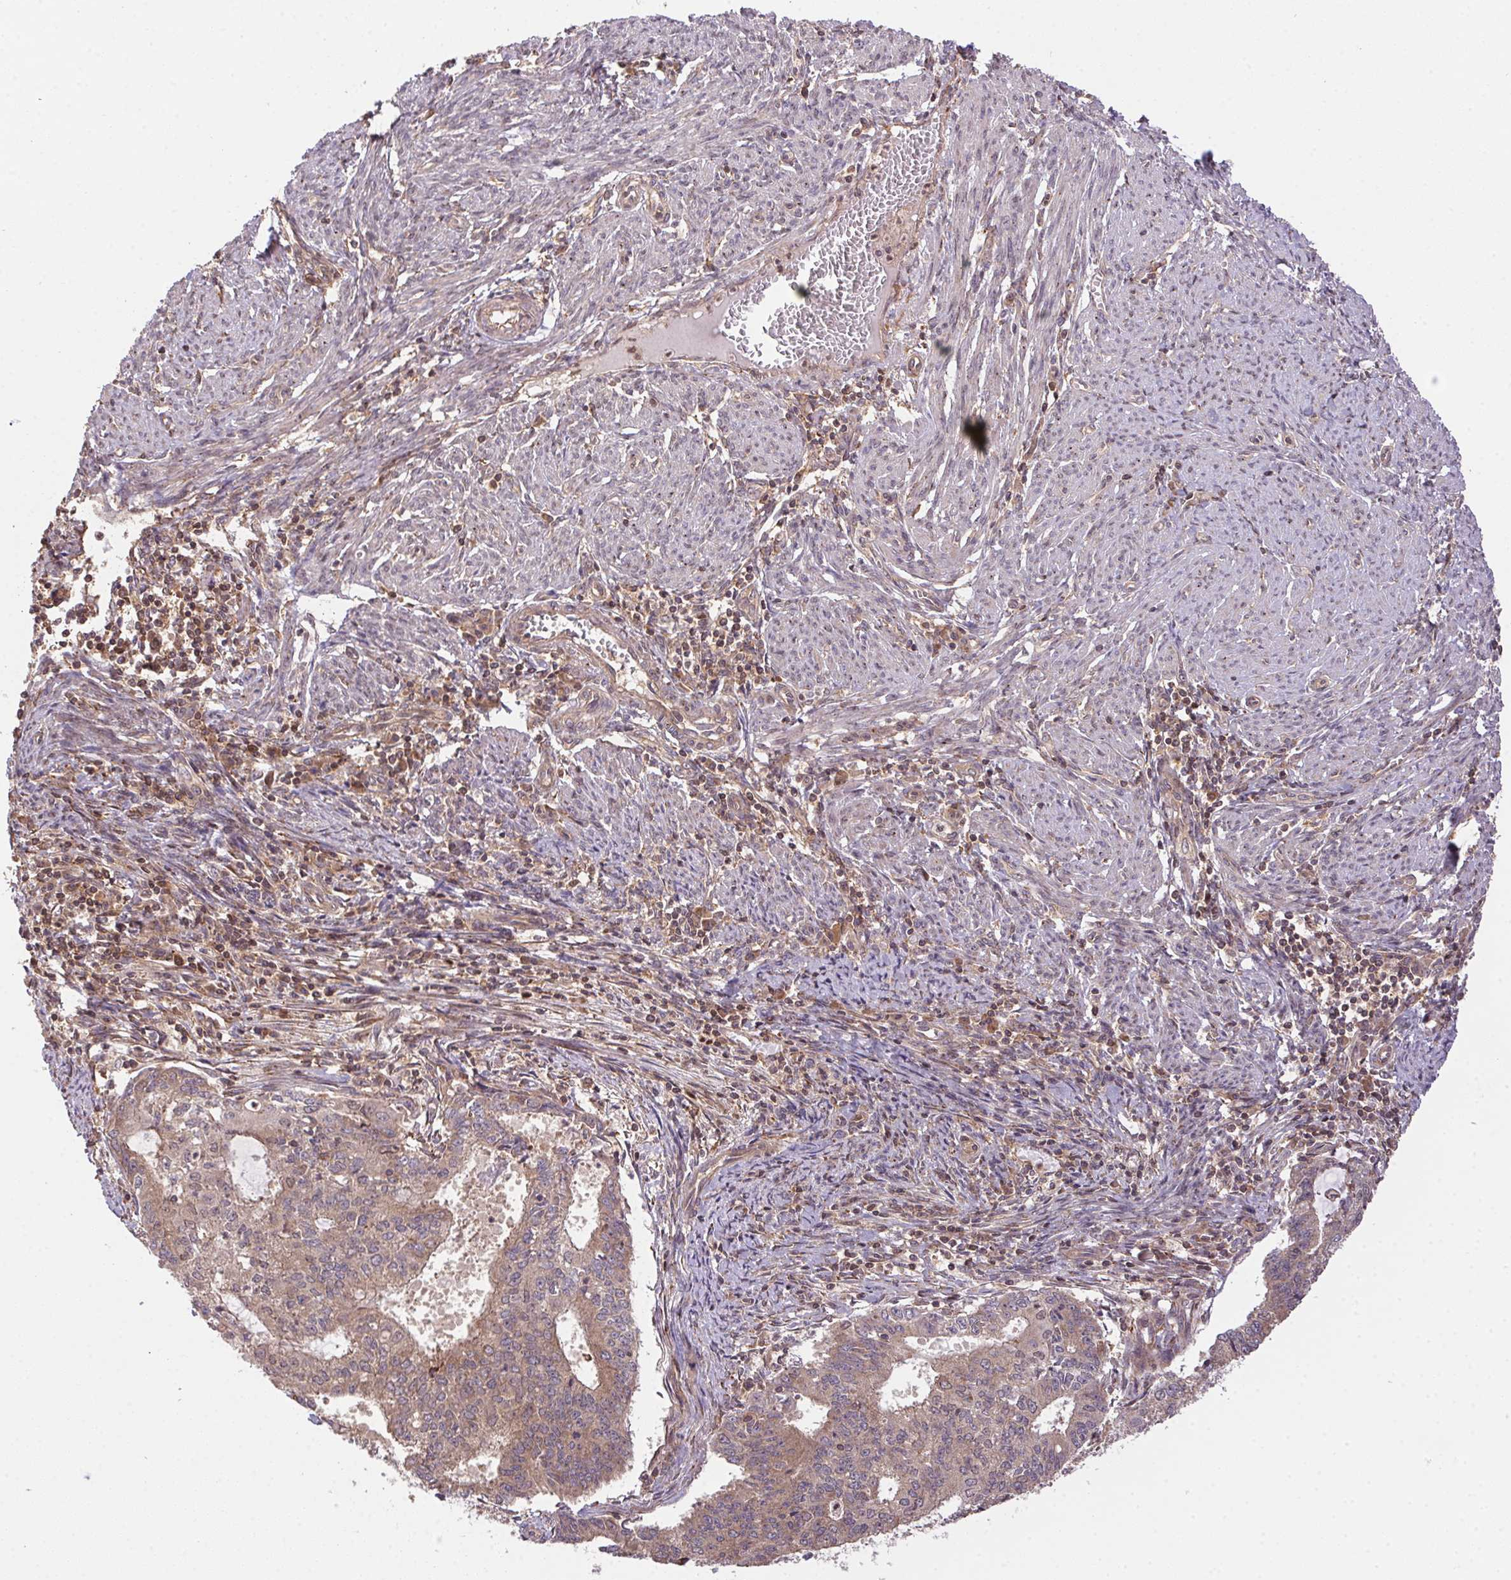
{"staining": {"intensity": "weak", "quantity": ">75%", "location": "cytoplasmic/membranous"}, "tissue": "prostate cancer", "cell_type": "Tumor cells", "image_type": "cancer", "snomed": [{"axis": "morphology", "description": "Adenocarcinoma, High grade"}, {"axis": "topography", "description": "Prostate and seminal vesicle, NOS"}], "caption": "Immunohistochemical staining of human high-grade adenocarcinoma (prostate) demonstrates low levels of weak cytoplasmic/membranous protein positivity in about >75% of tumor cells.", "gene": "MEX3D", "patient": {"sex": "male", "age": 61}}